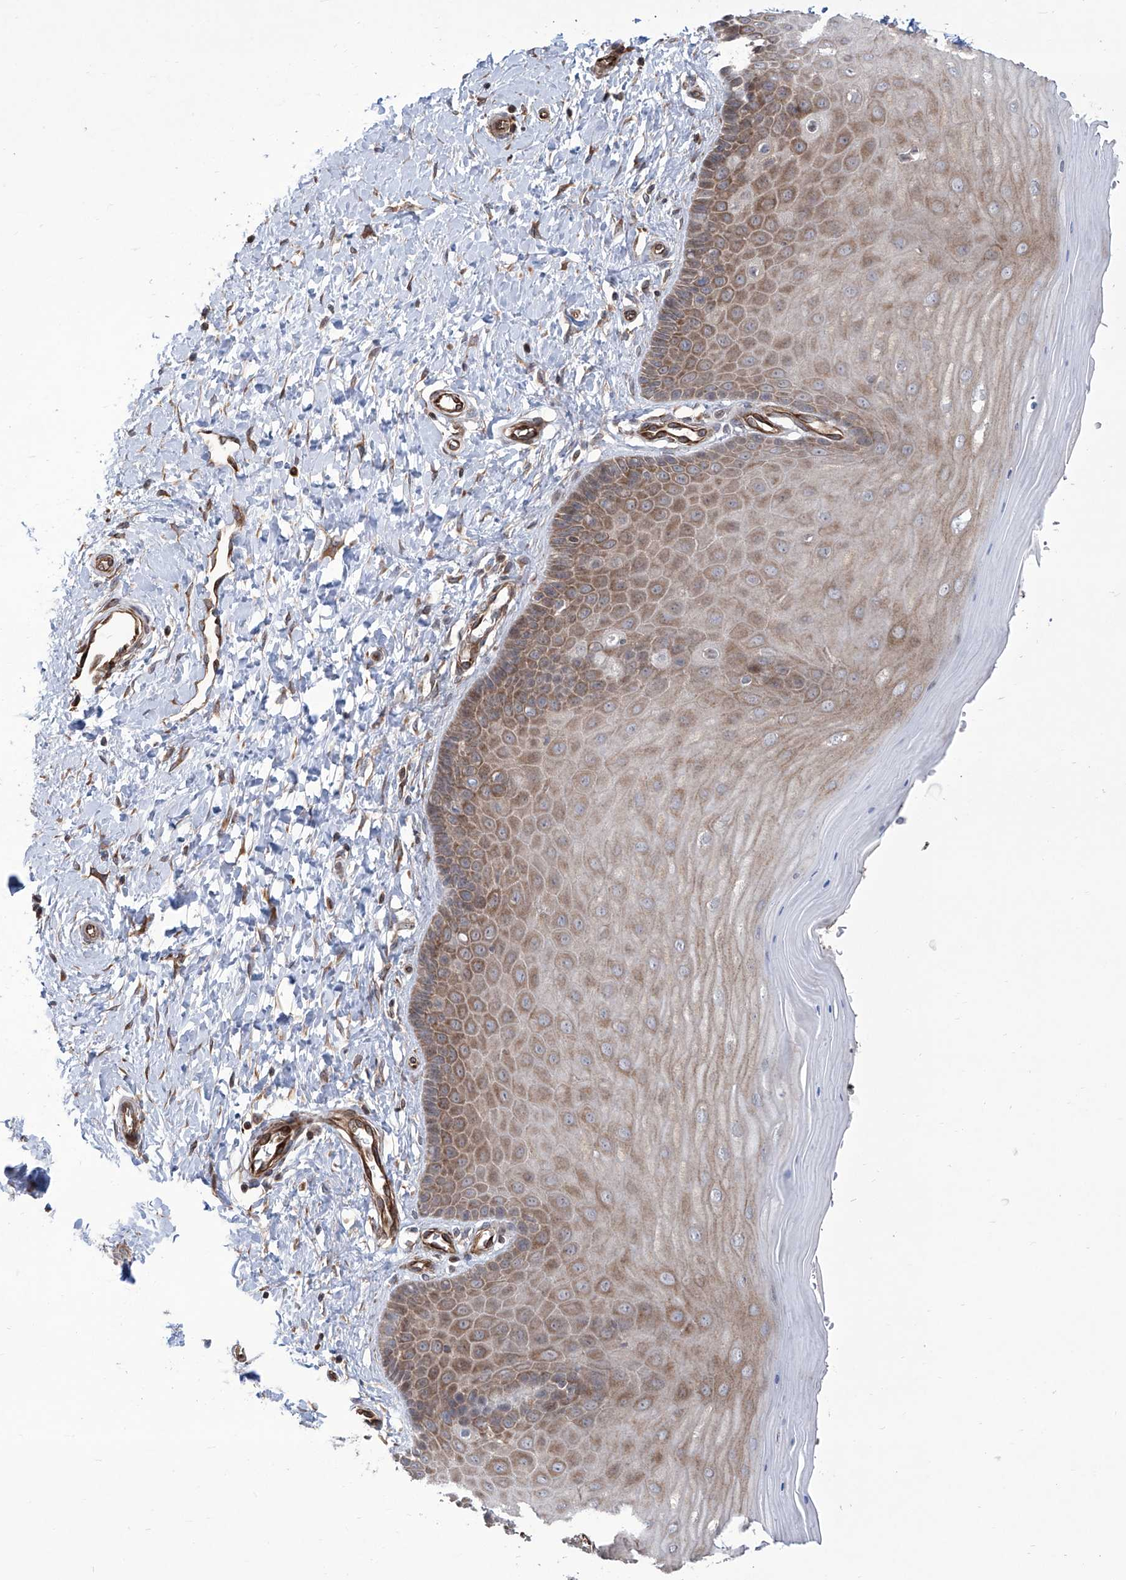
{"staining": {"intensity": "moderate", "quantity": ">75%", "location": "cytoplasmic/membranous"}, "tissue": "cervix", "cell_type": "Glandular cells", "image_type": "normal", "snomed": [{"axis": "morphology", "description": "Normal tissue, NOS"}, {"axis": "topography", "description": "Cervix"}], "caption": "Glandular cells show medium levels of moderate cytoplasmic/membranous expression in about >75% of cells in normal cervix.", "gene": "APAF1", "patient": {"sex": "female", "age": 55}}